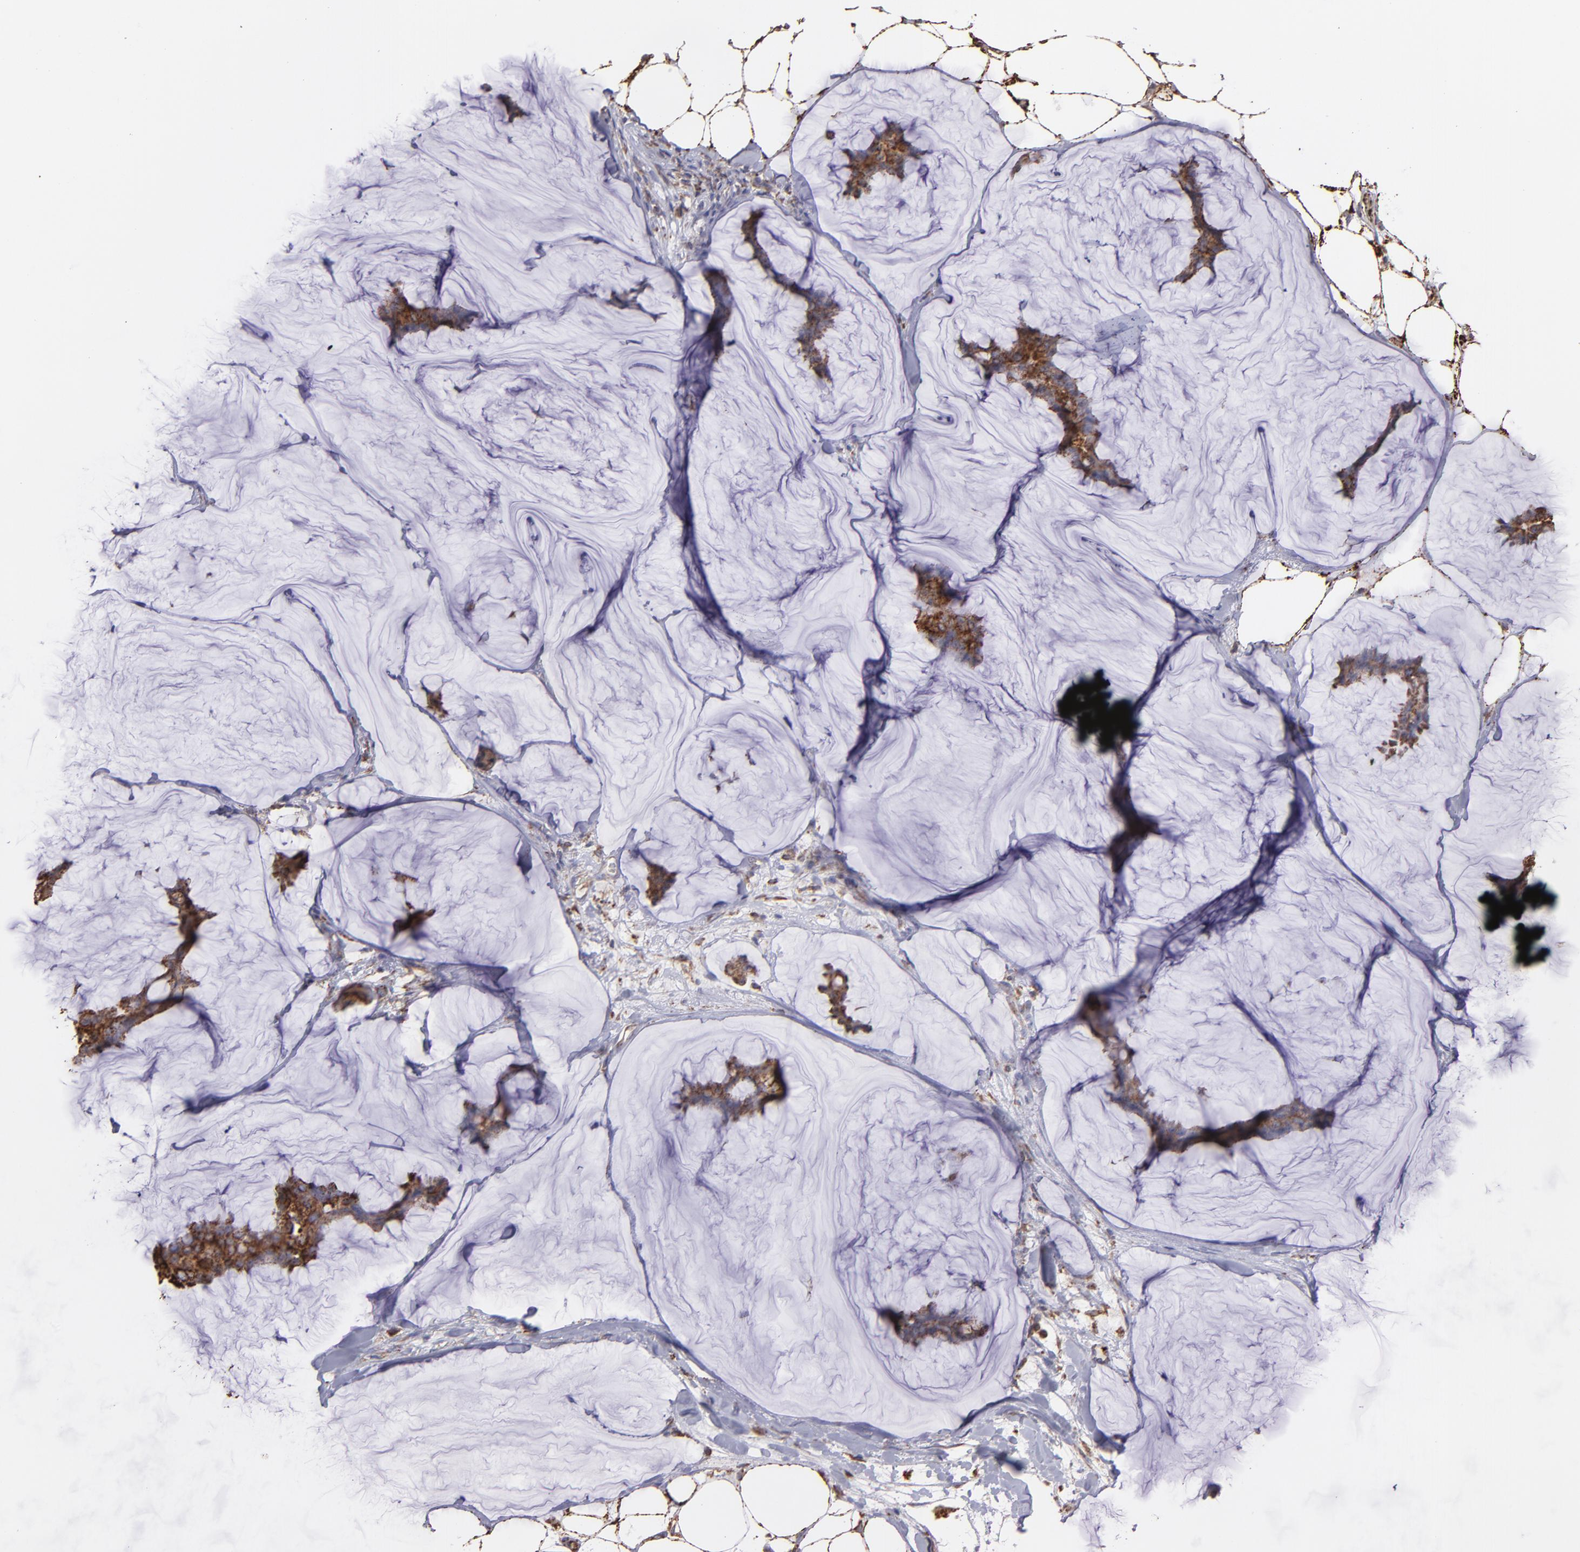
{"staining": {"intensity": "moderate", "quantity": ">75%", "location": "cytoplasmic/membranous"}, "tissue": "breast cancer", "cell_type": "Tumor cells", "image_type": "cancer", "snomed": [{"axis": "morphology", "description": "Duct carcinoma"}, {"axis": "topography", "description": "Breast"}], "caption": "Brown immunohistochemical staining in breast infiltrating ductal carcinoma displays moderate cytoplasmic/membranous staining in approximately >75% of tumor cells. The staining was performed using DAB (3,3'-diaminobenzidine) to visualize the protein expression in brown, while the nuclei were stained in blue with hematoxylin (Magnification: 20x).", "gene": "MAOB", "patient": {"sex": "female", "age": 93}}